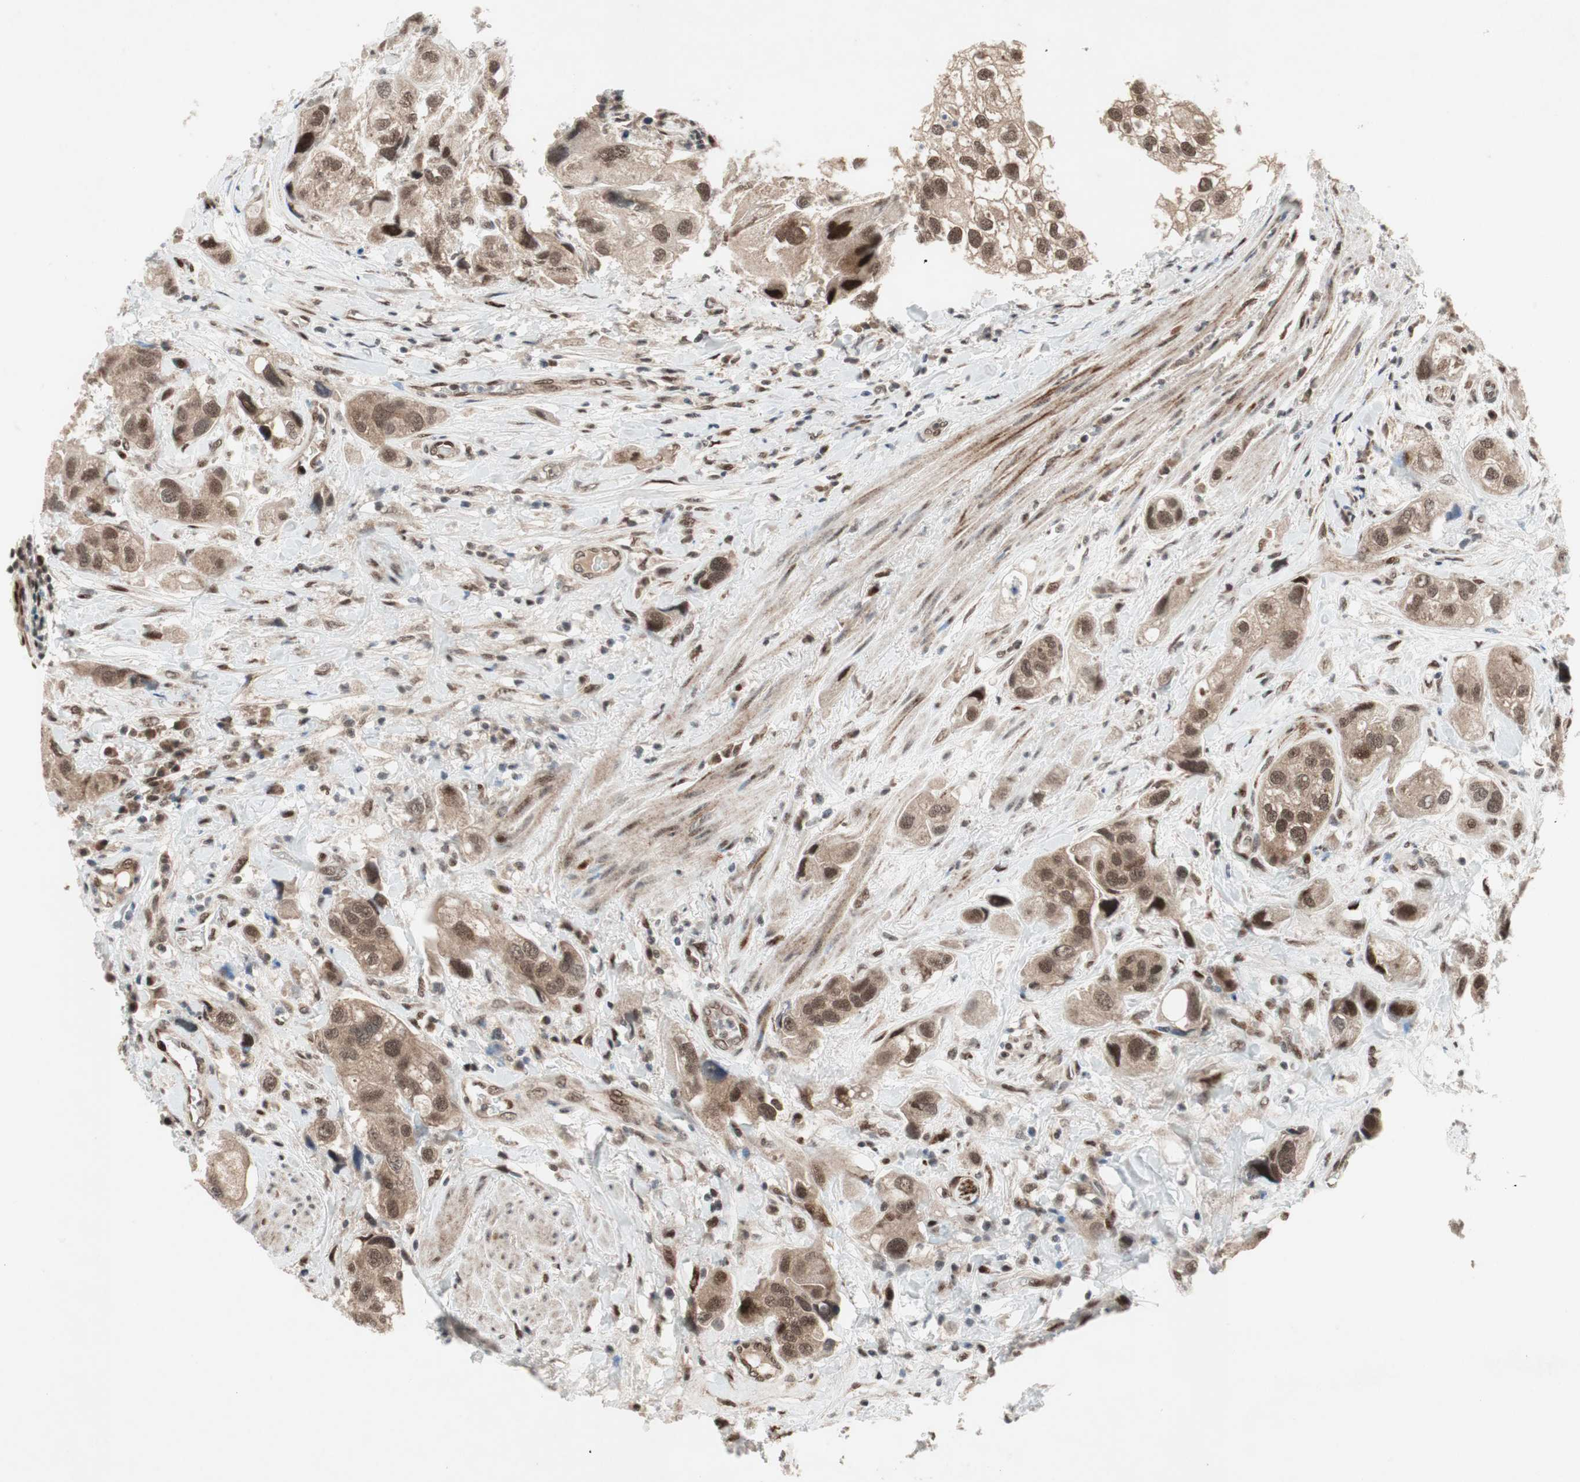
{"staining": {"intensity": "moderate", "quantity": ">75%", "location": "cytoplasmic/membranous,nuclear"}, "tissue": "urothelial cancer", "cell_type": "Tumor cells", "image_type": "cancer", "snomed": [{"axis": "morphology", "description": "Urothelial carcinoma, High grade"}, {"axis": "topography", "description": "Urinary bladder"}], "caption": "A brown stain labels moderate cytoplasmic/membranous and nuclear staining of a protein in urothelial carcinoma (high-grade) tumor cells. Nuclei are stained in blue.", "gene": "TCF12", "patient": {"sex": "female", "age": 64}}